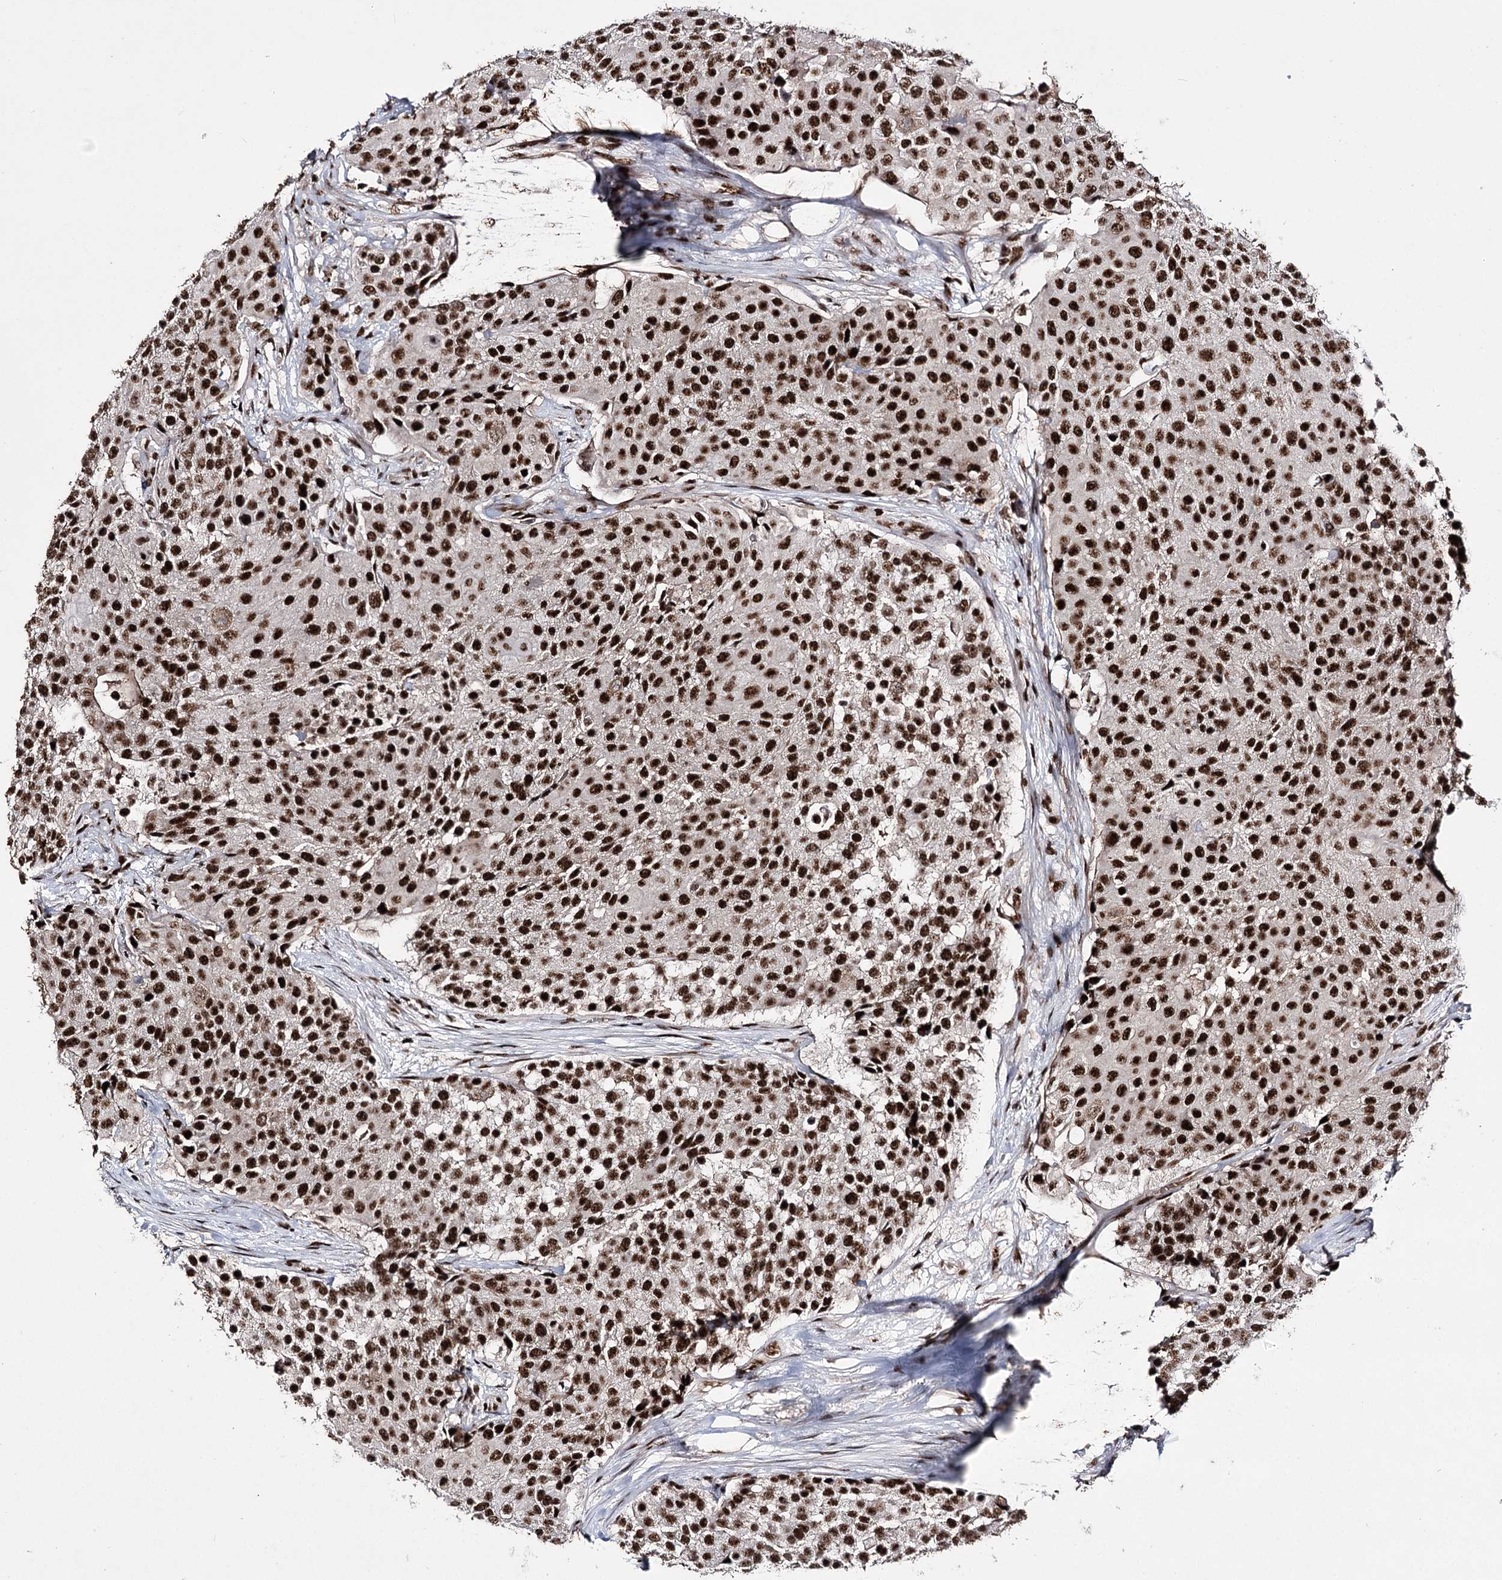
{"staining": {"intensity": "strong", "quantity": ">75%", "location": "nuclear"}, "tissue": "urothelial cancer", "cell_type": "Tumor cells", "image_type": "cancer", "snomed": [{"axis": "morphology", "description": "Urothelial carcinoma, High grade"}, {"axis": "topography", "description": "Urinary bladder"}], "caption": "This micrograph reveals immunohistochemistry (IHC) staining of urothelial cancer, with high strong nuclear expression in about >75% of tumor cells.", "gene": "PRPF40A", "patient": {"sex": "female", "age": 63}}